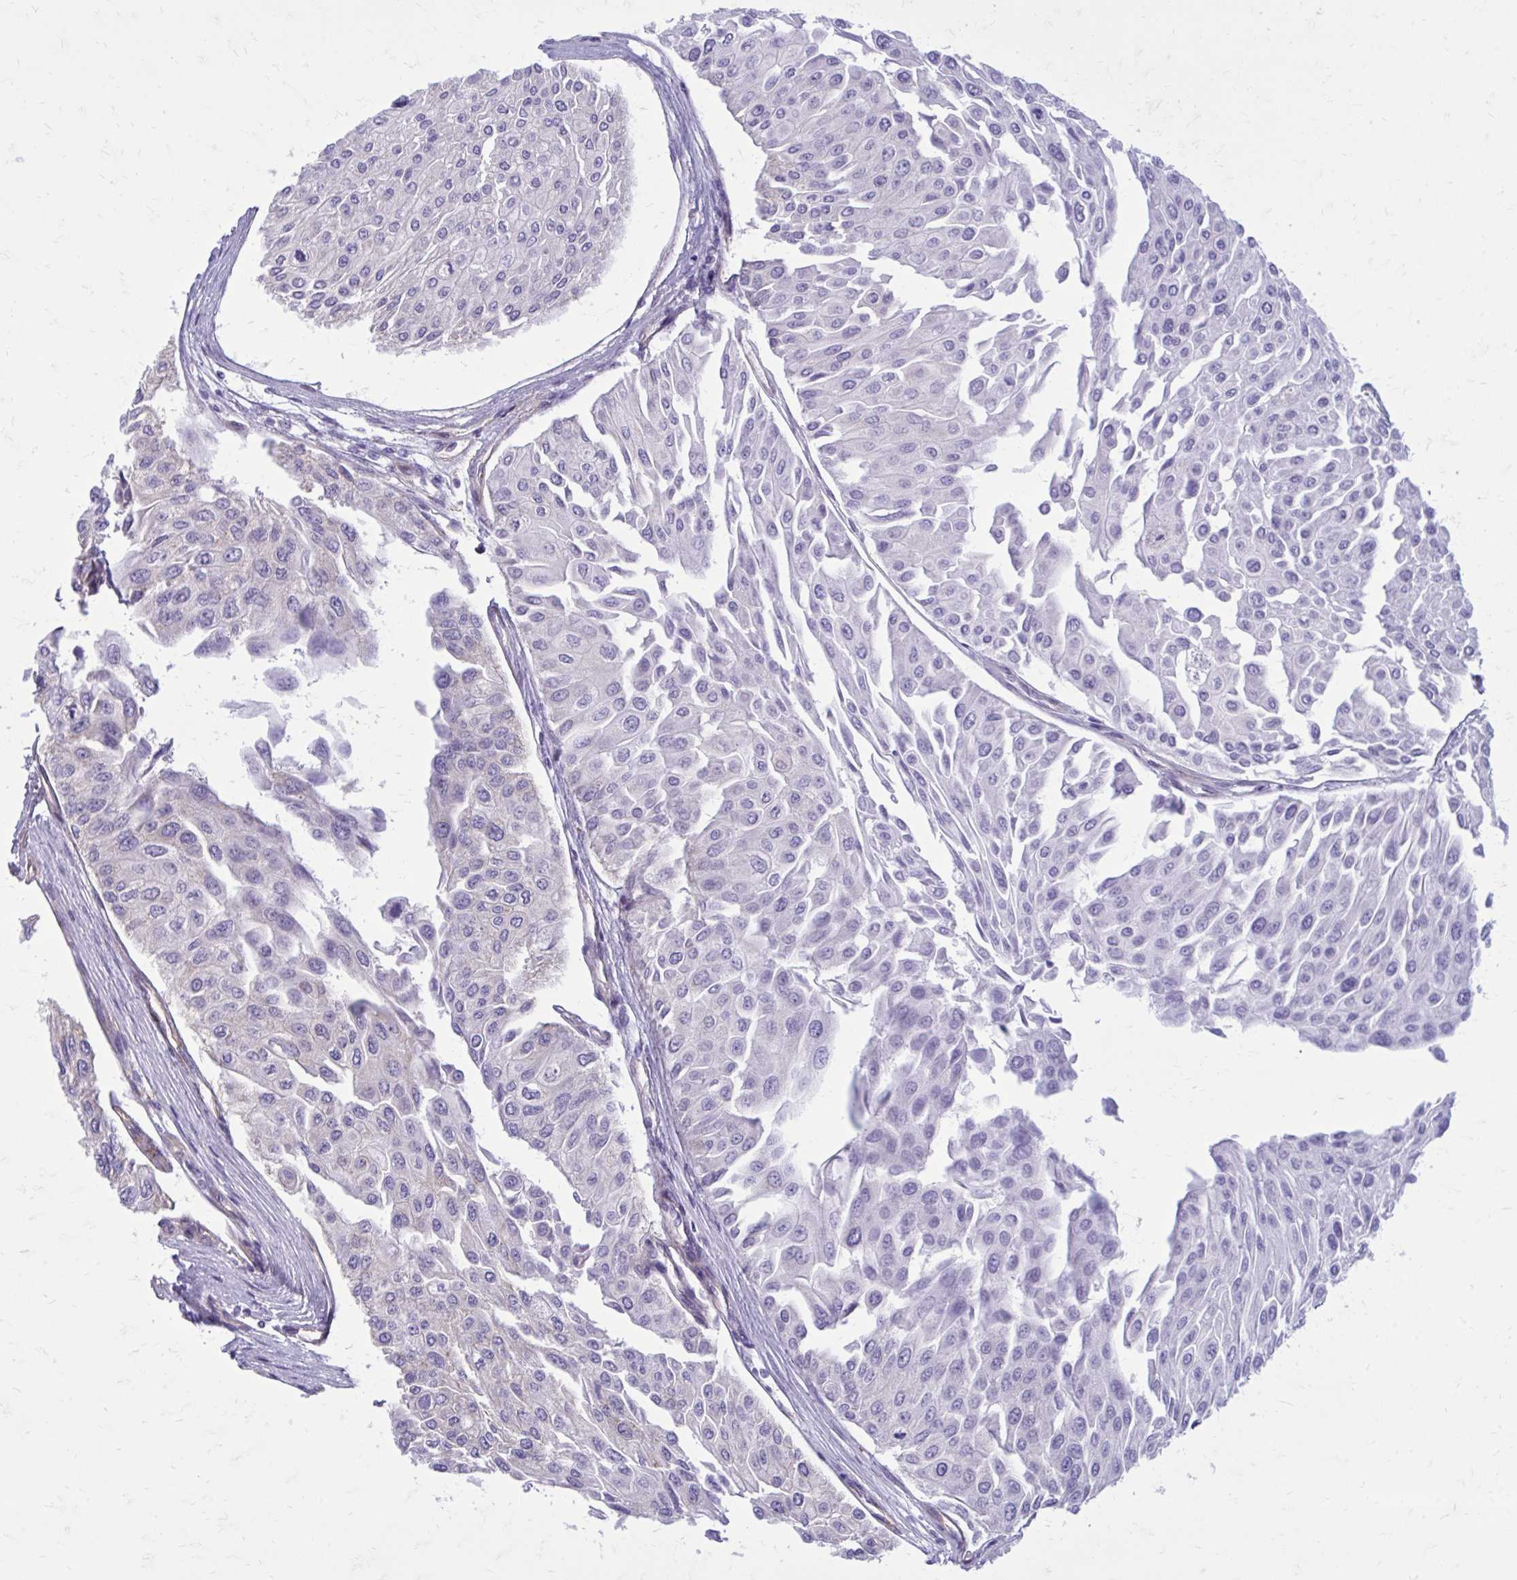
{"staining": {"intensity": "negative", "quantity": "none", "location": "none"}, "tissue": "urothelial cancer", "cell_type": "Tumor cells", "image_type": "cancer", "snomed": [{"axis": "morphology", "description": "Urothelial carcinoma, NOS"}, {"axis": "topography", "description": "Urinary bladder"}], "caption": "Urothelial cancer was stained to show a protein in brown. There is no significant expression in tumor cells.", "gene": "CLTA", "patient": {"sex": "male", "age": 67}}